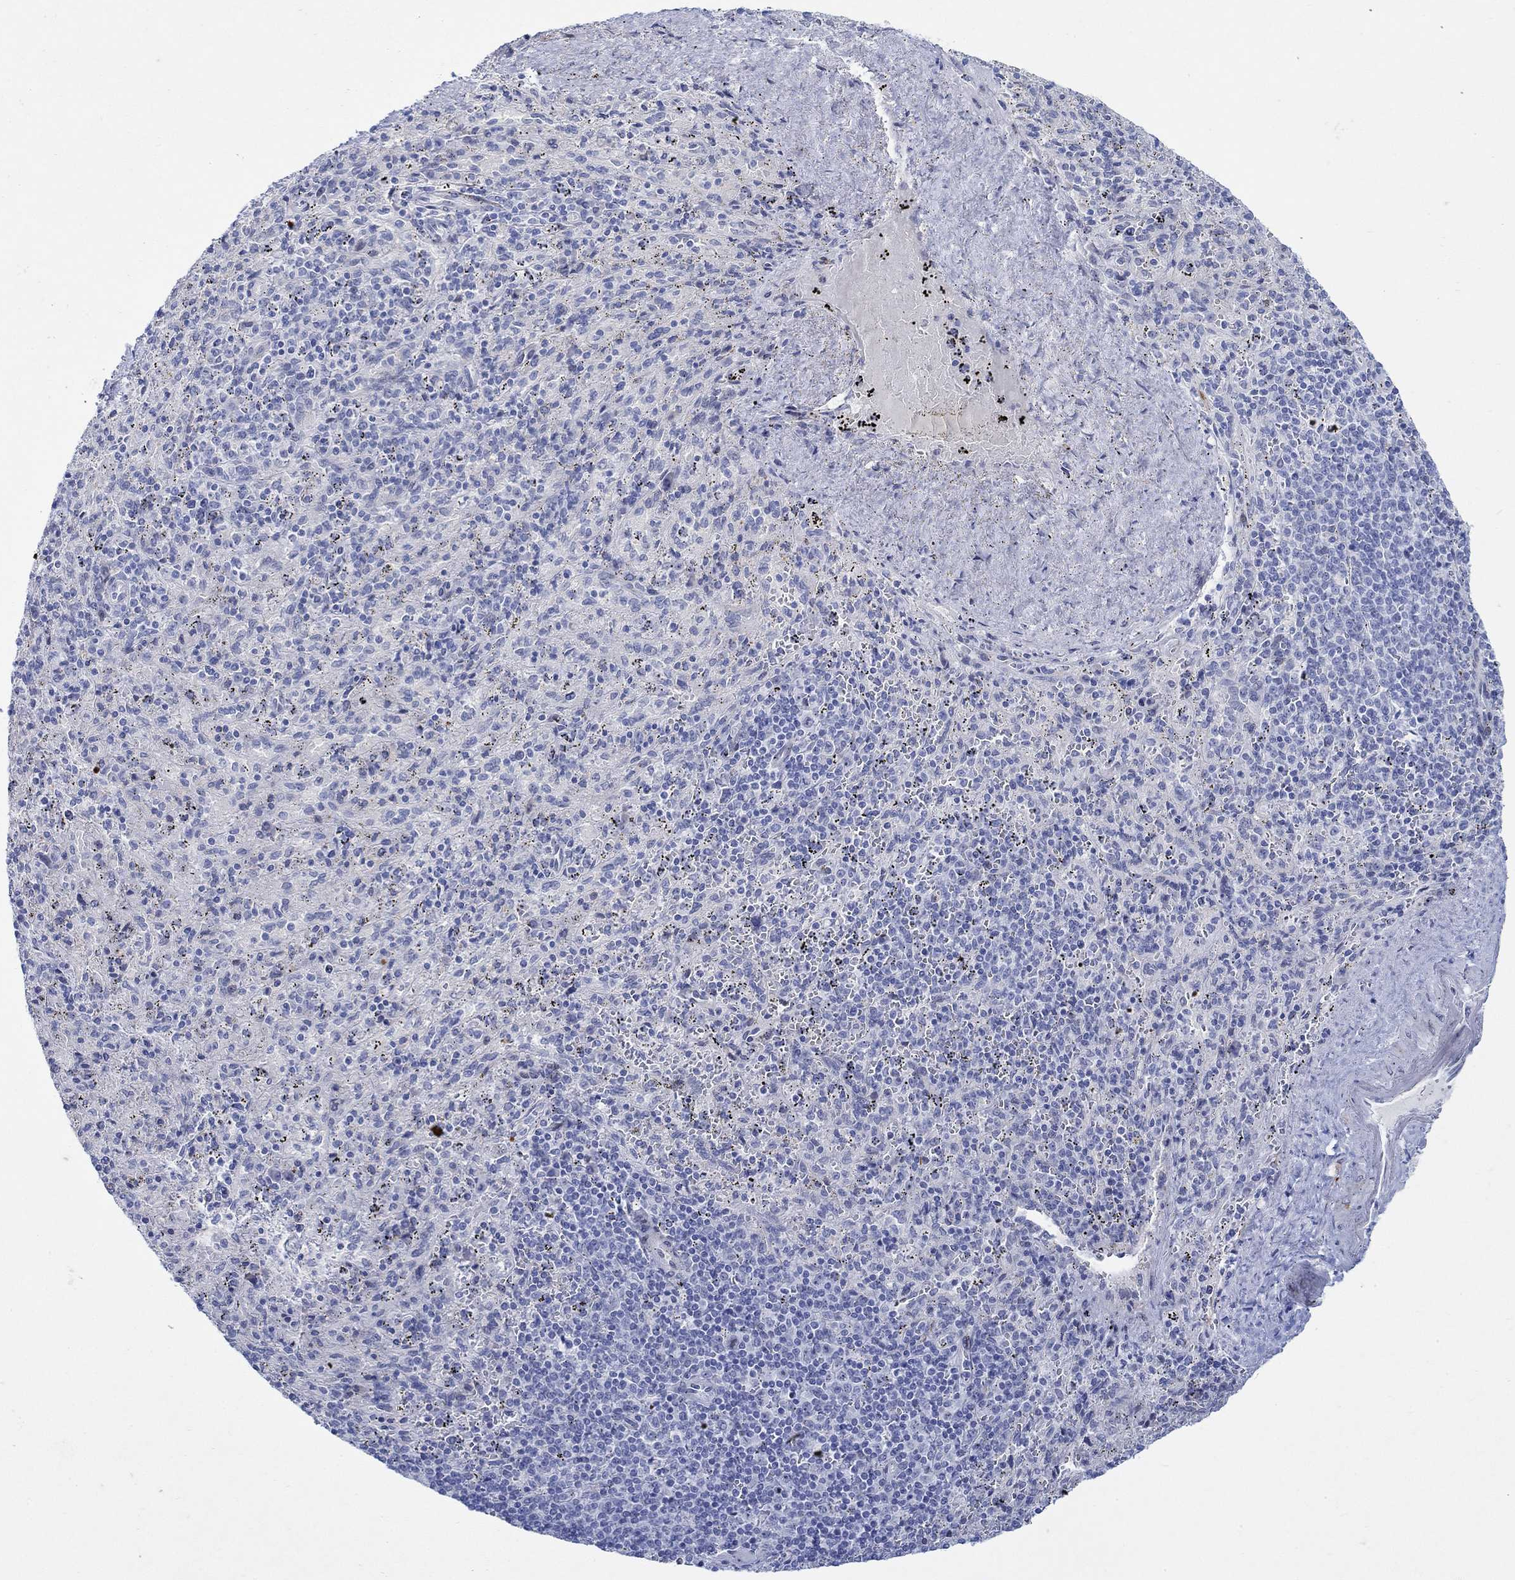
{"staining": {"intensity": "negative", "quantity": "none", "location": "none"}, "tissue": "spleen", "cell_type": "Cells in red pulp", "image_type": "normal", "snomed": [{"axis": "morphology", "description": "Normal tissue, NOS"}, {"axis": "topography", "description": "Spleen"}], "caption": "Human spleen stained for a protein using IHC reveals no expression in cells in red pulp.", "gene": "KSR2", "patient": {"sex": "male", "age": 57}}